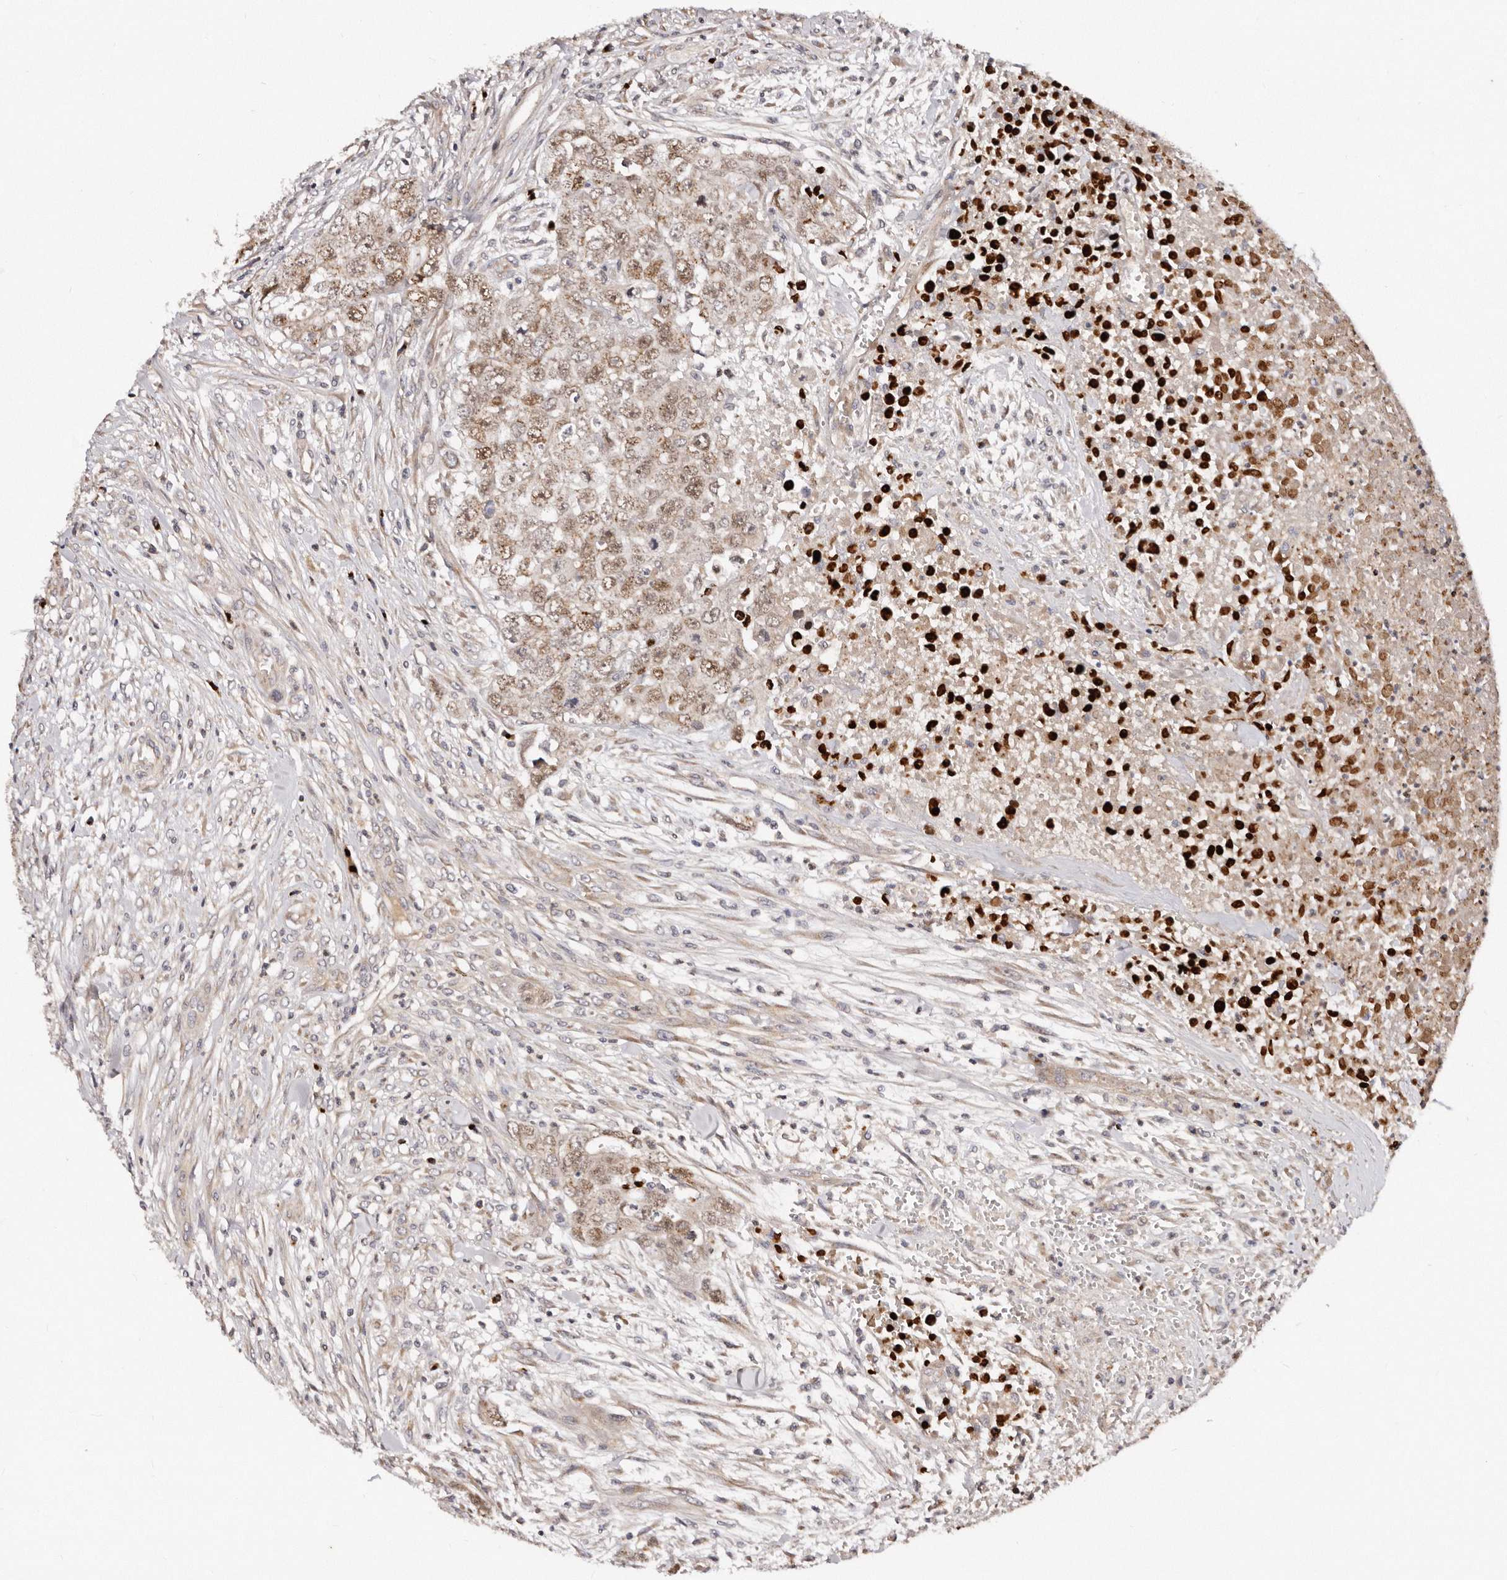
{"staining": {"intensity": "moderate", "quantity": ">75%", "location": "cytoplasmic/membranous,nuclear"}, "tissue": "testis cancer", "cell_type": "Tumor cells", "image_type": "cancer", "snomed": [{"axis": "morphology", "description": "Carcinoma, Embryonal, NOS"}, {"axis": "topography", "description": "Testis"}], "caption": "Immunohistochemical staining of embryonal carcinoma (testis) demonstrates medium levels of moderate cytoplasmic/membranous and nuclear protein positivity in about >75% of tumor cells.", "gene": "DACT2", "patient": {"sex": "male", "age": 28}}